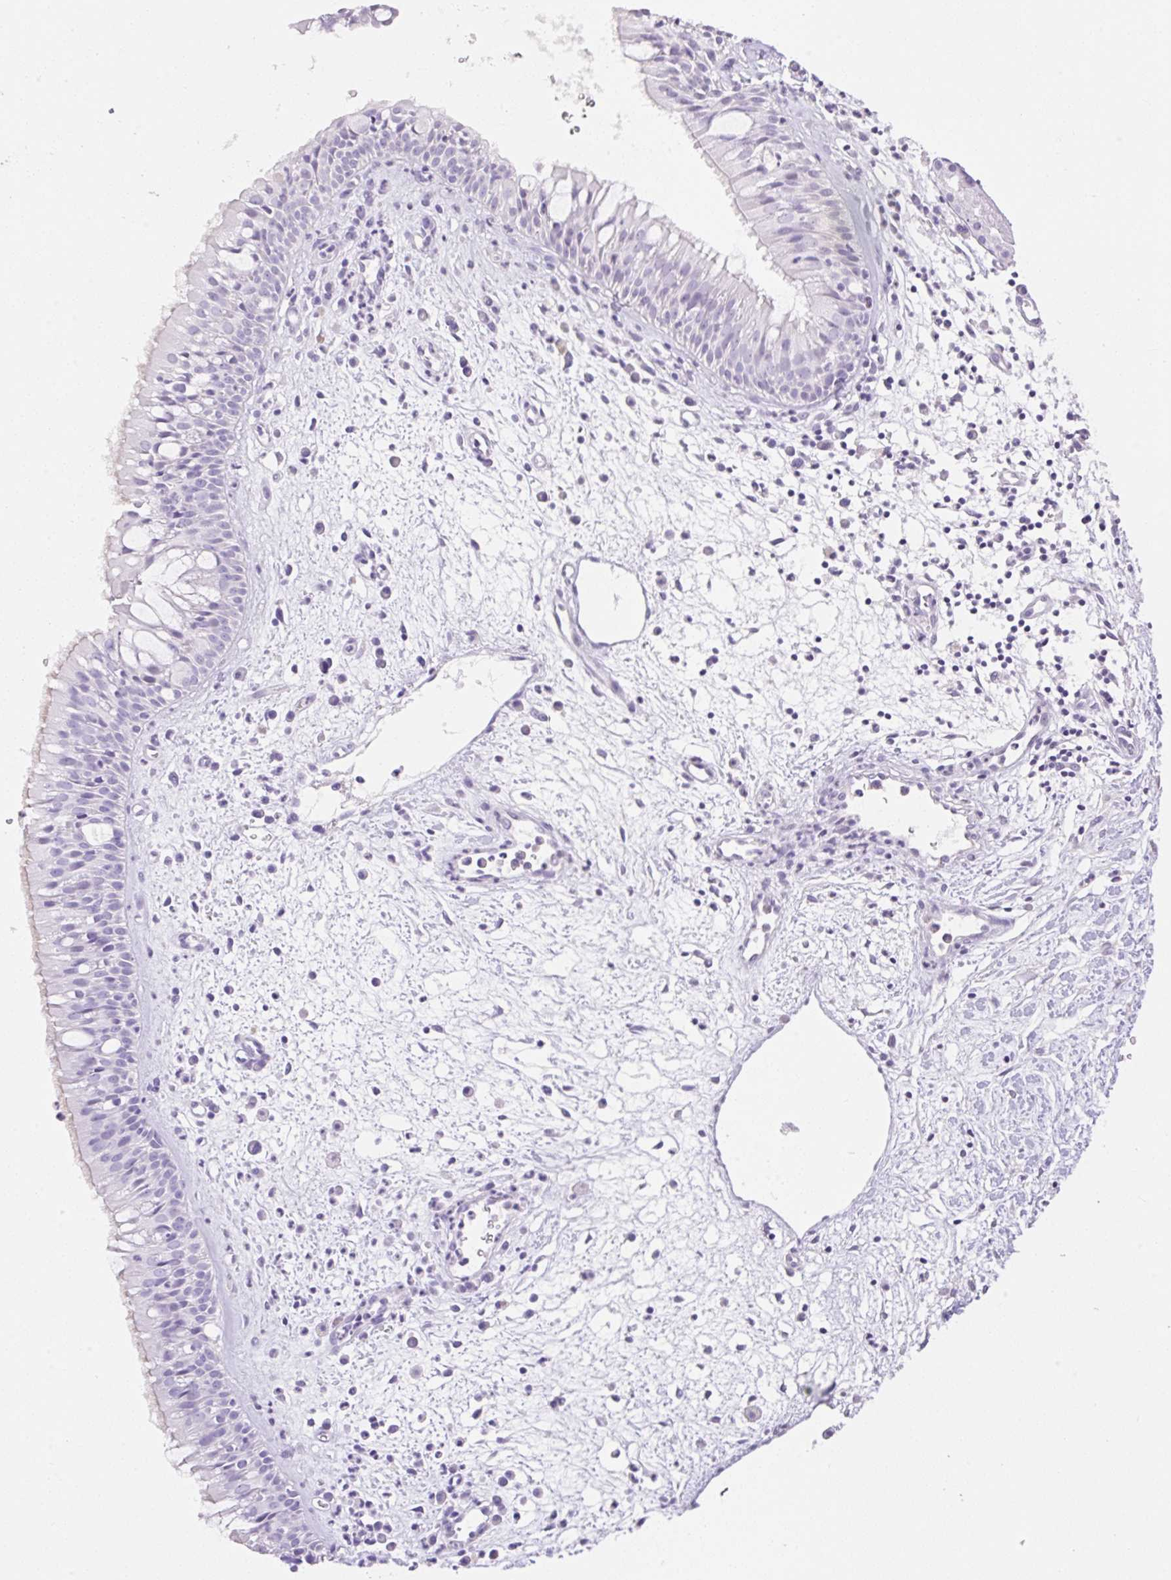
{"staining": {"intensity": "negative", "quantity": "none", "location": "none"}, "tissue": "nasopharynx", "cell_type": "Respiratory epithelial cells", "image_type": "normal", "snomed": [{"axis": "morphology", "description": "Normal tissue, NOS"}, {"axis": "topography", "description": "Nasopharynx"}], "caption": "A high-resolution image shows IHC staining of unremarkable nasopharynx, which demonstrates no significant positivity in respiratory epithelial cells.", "gene": "HCRTR2", "patient": {"sex": "male", "age": 65}}